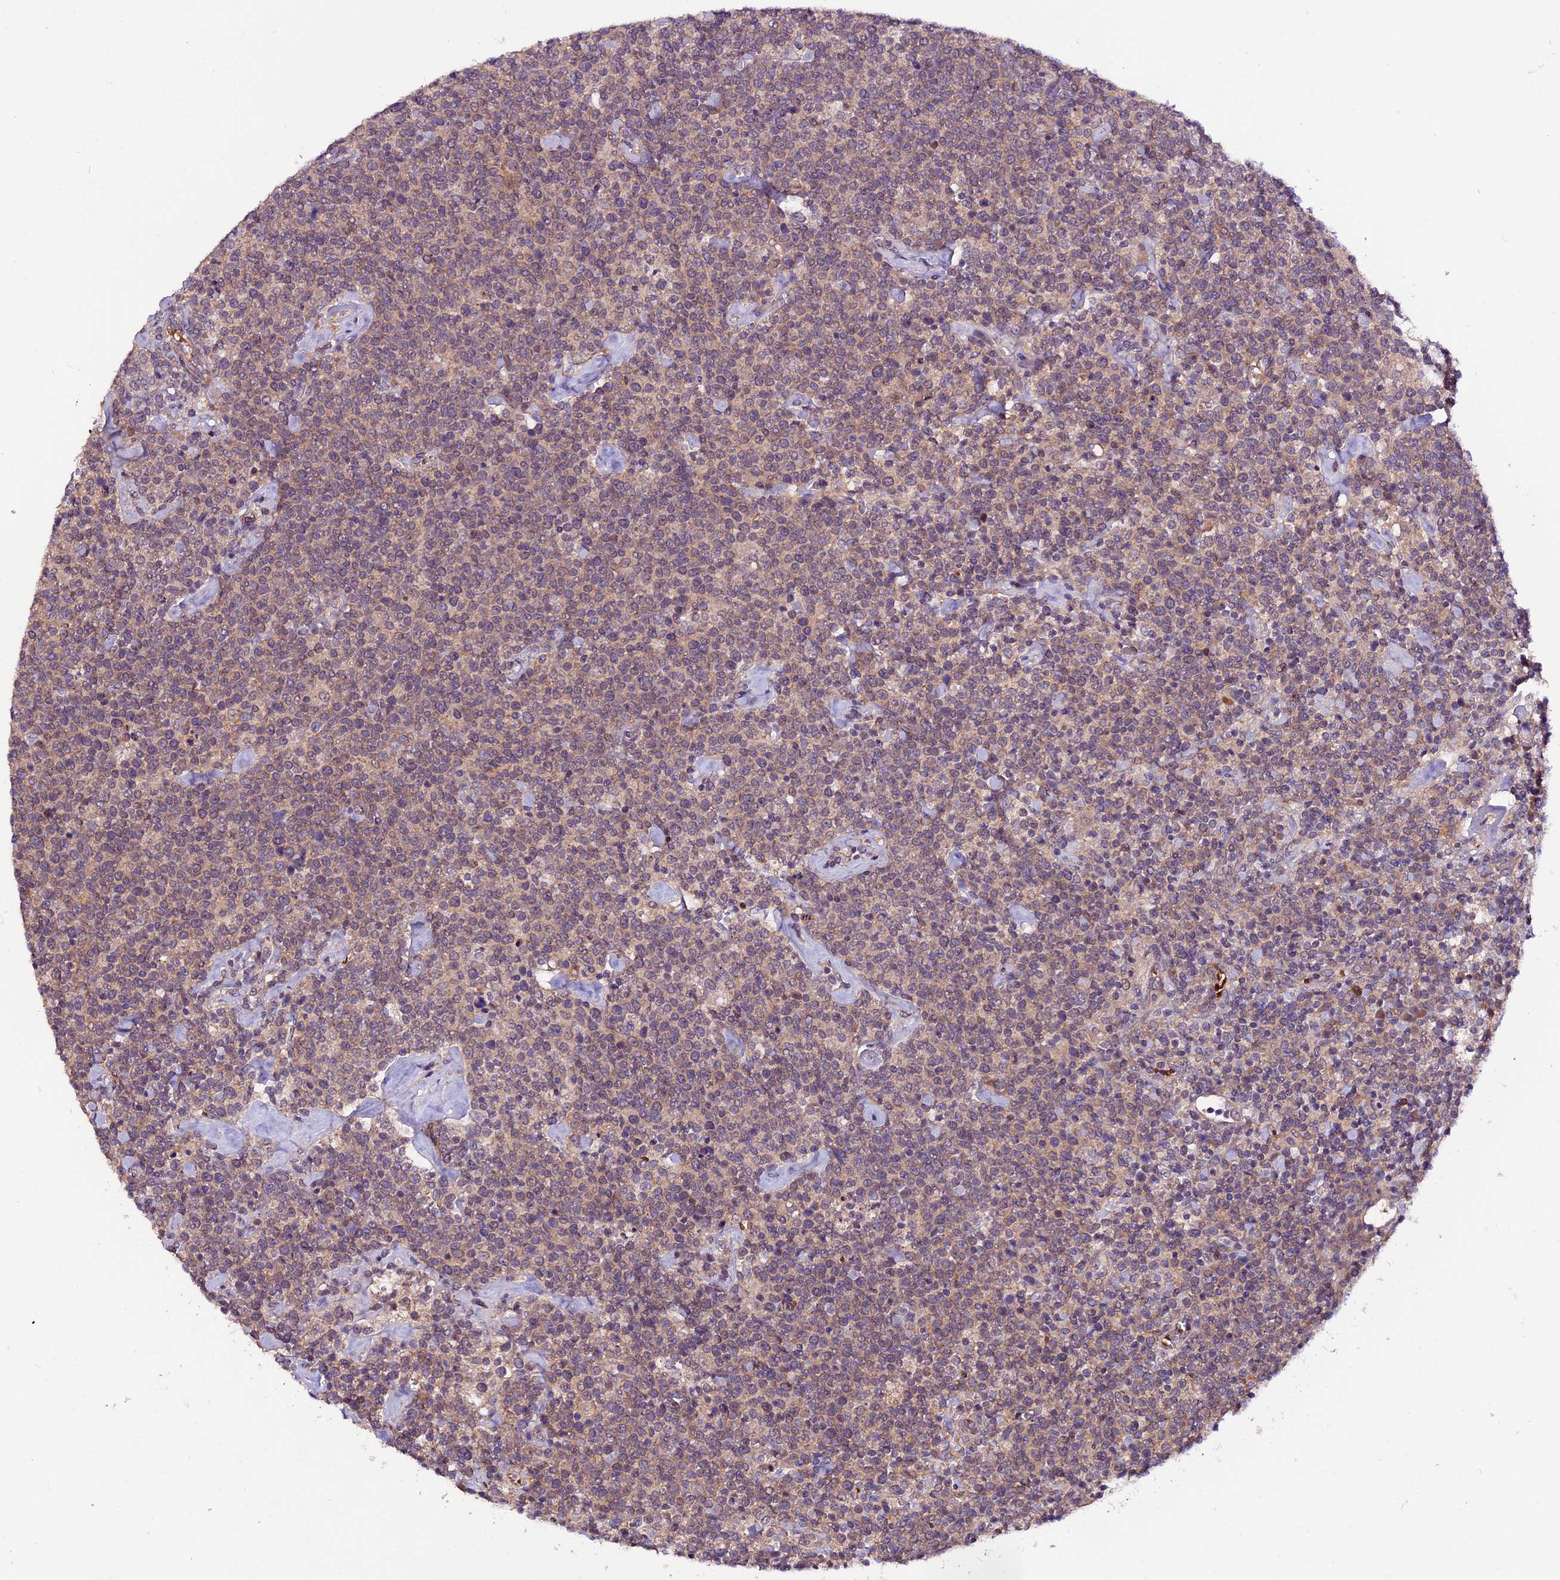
{"staining": {"intensity": "weak", "quantity": "25%-75%", "location": "cytoplasmic/membranous"}, "tissue": "lymphoma", "cell_type": "Tumor cells", "image_type": "cancer", "snomed": [{"axis": "morphology", "description": "Malignant lymphoma, non-Hodgkin's type, High grade"}, {"axis": "topography", "description": "Lymph node"}], "caption": "Malignant lymphoma, non-Hodgkin's type (high-grade) stained for a protein demonstrates weak cytoplasmic/membranous positivity in tumor cells.", "gene": "RINL", "patient": {"sex": "male", "age": 61}}